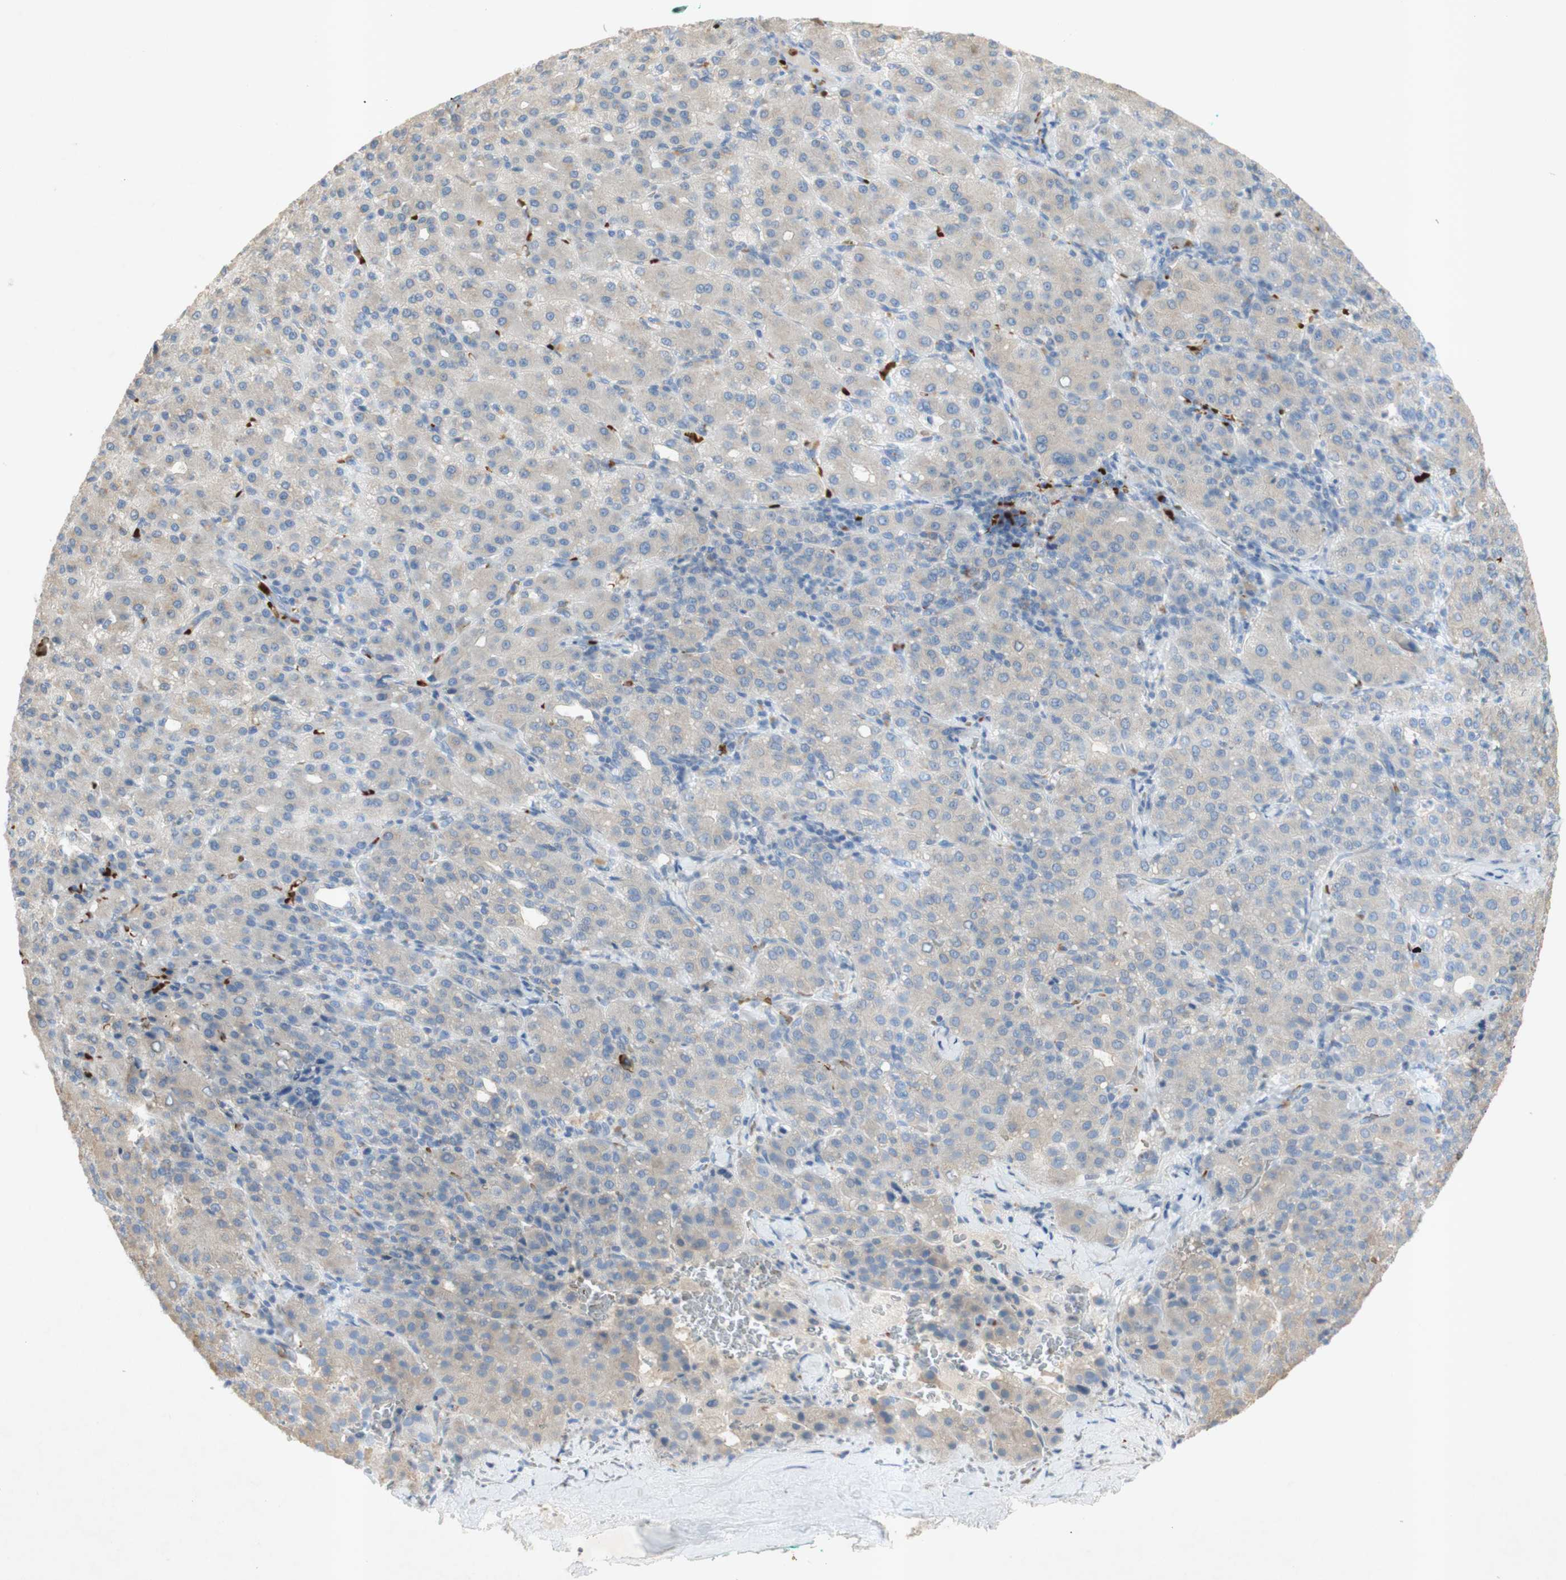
{"staining": {"intensity": "weak", "quantity": "<25%", "location": "cytoplasmic/membranous"}, "tissue": "liver cancer", "cell_type": "Tumor cells", "image_type": "cancer", "snomed": [{"axis": "morphology", "description": "Carcinoma, Hepatocellular, NOS"}, {"axis": "topography", "description": "Liver"}], "caption": "Hepatocellular carcinoma (liver) stained for a protein using immunohistochemistry shows no positivity tumor cells.", "gene": "EPO", "patient": {"sex": "male", "age": 65}}